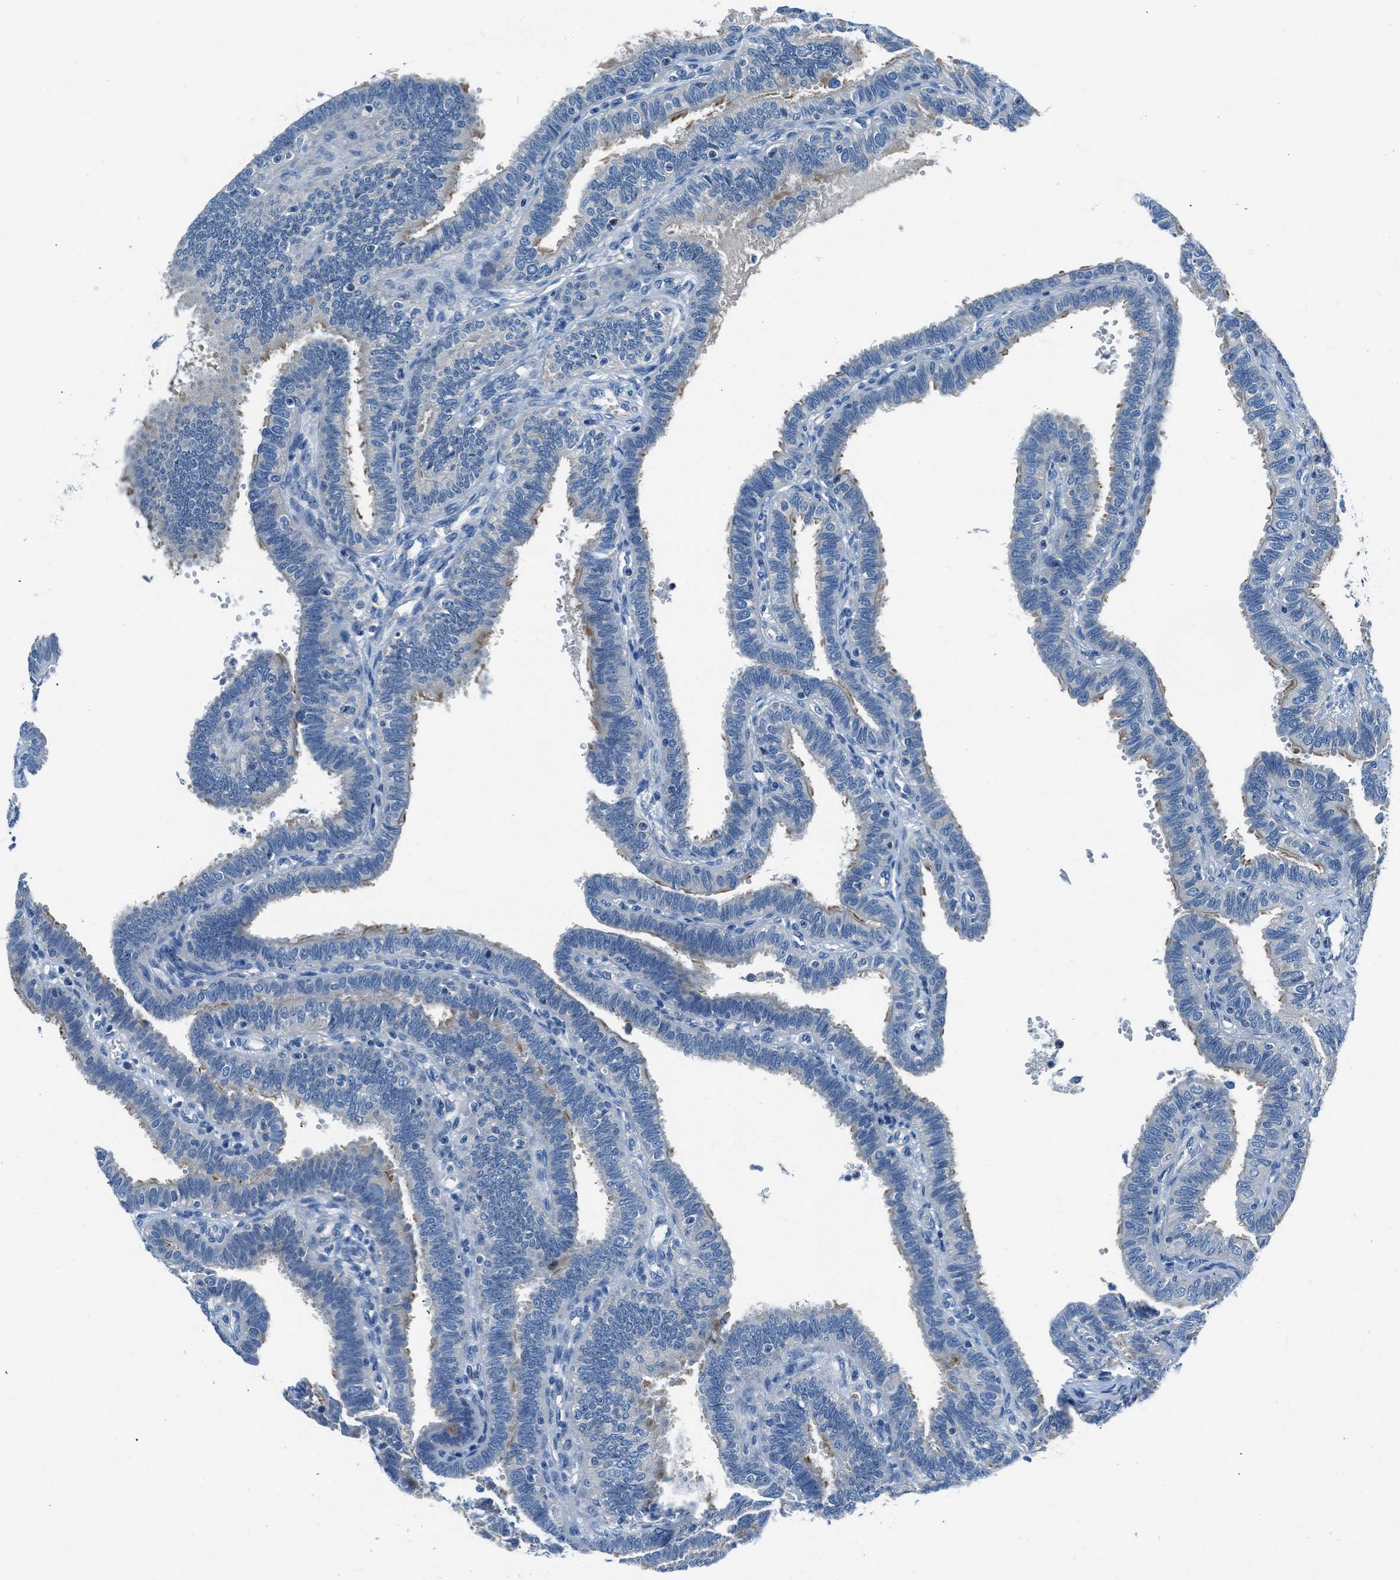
{"staining": {"intensity": "negative", "quantity": "none", "location": "none"}, "tissue": "fallopian tube", "cell_type": "Glandular cells", "image_type": "normal", "snomed": [{"axis": "morphology", "description": "Normal tissue, NOS"}, {"axis": "topography", "description": "Fallopian tube"}, {"axis": "topography", "description": "Placenta"}], "caption": "The micrograph reveals no significant staining in glandular cells of fallopian tube.", "gene": "SLC38A6", "patient": {"sex": "female", "age": 34}}